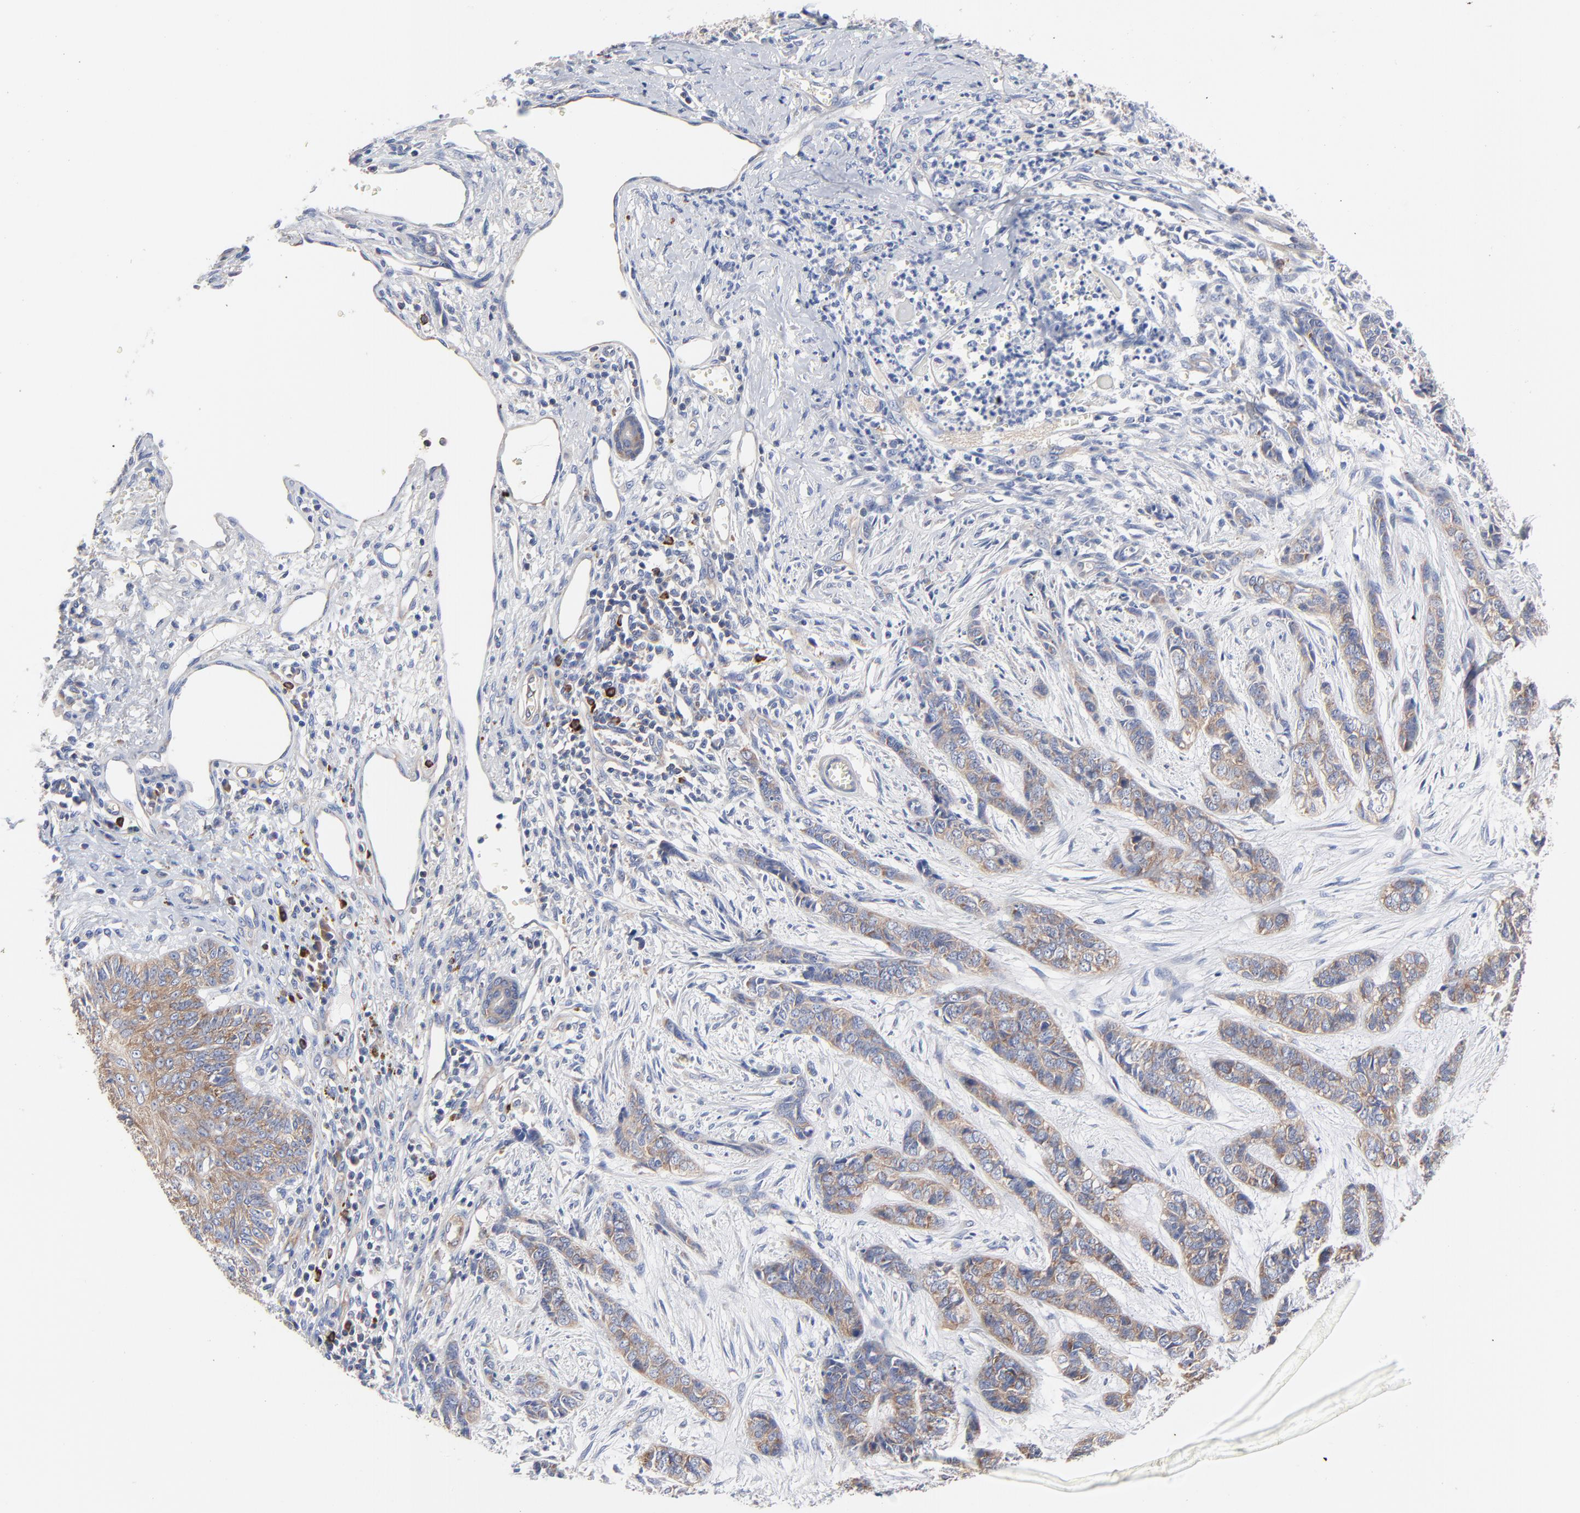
{"staining": {"intensity": "moderate", "quantity": ">75%", "location": "cytoplasmic/membranous"}, "tissue": "skin cancer", "cell_type": "Tumor cells", "image_type": "cancer", "snomed": [{"axis": "morphology", "description": "Basal cell carcinoma"}, {"axis": "topography", "description": "Skin"}], "caption": "Skin cancer stained for a protein exhibits moderate cytoplasmic/membranous positivity in tumor cells. The staining was performed using DAB to visualize the protein expression in brown, while the nuclei were stained in blue with hematoxylin (Magnification: 20x).", "gene": "CD2AP", "patient": {"sex": "female", "age": 64}}